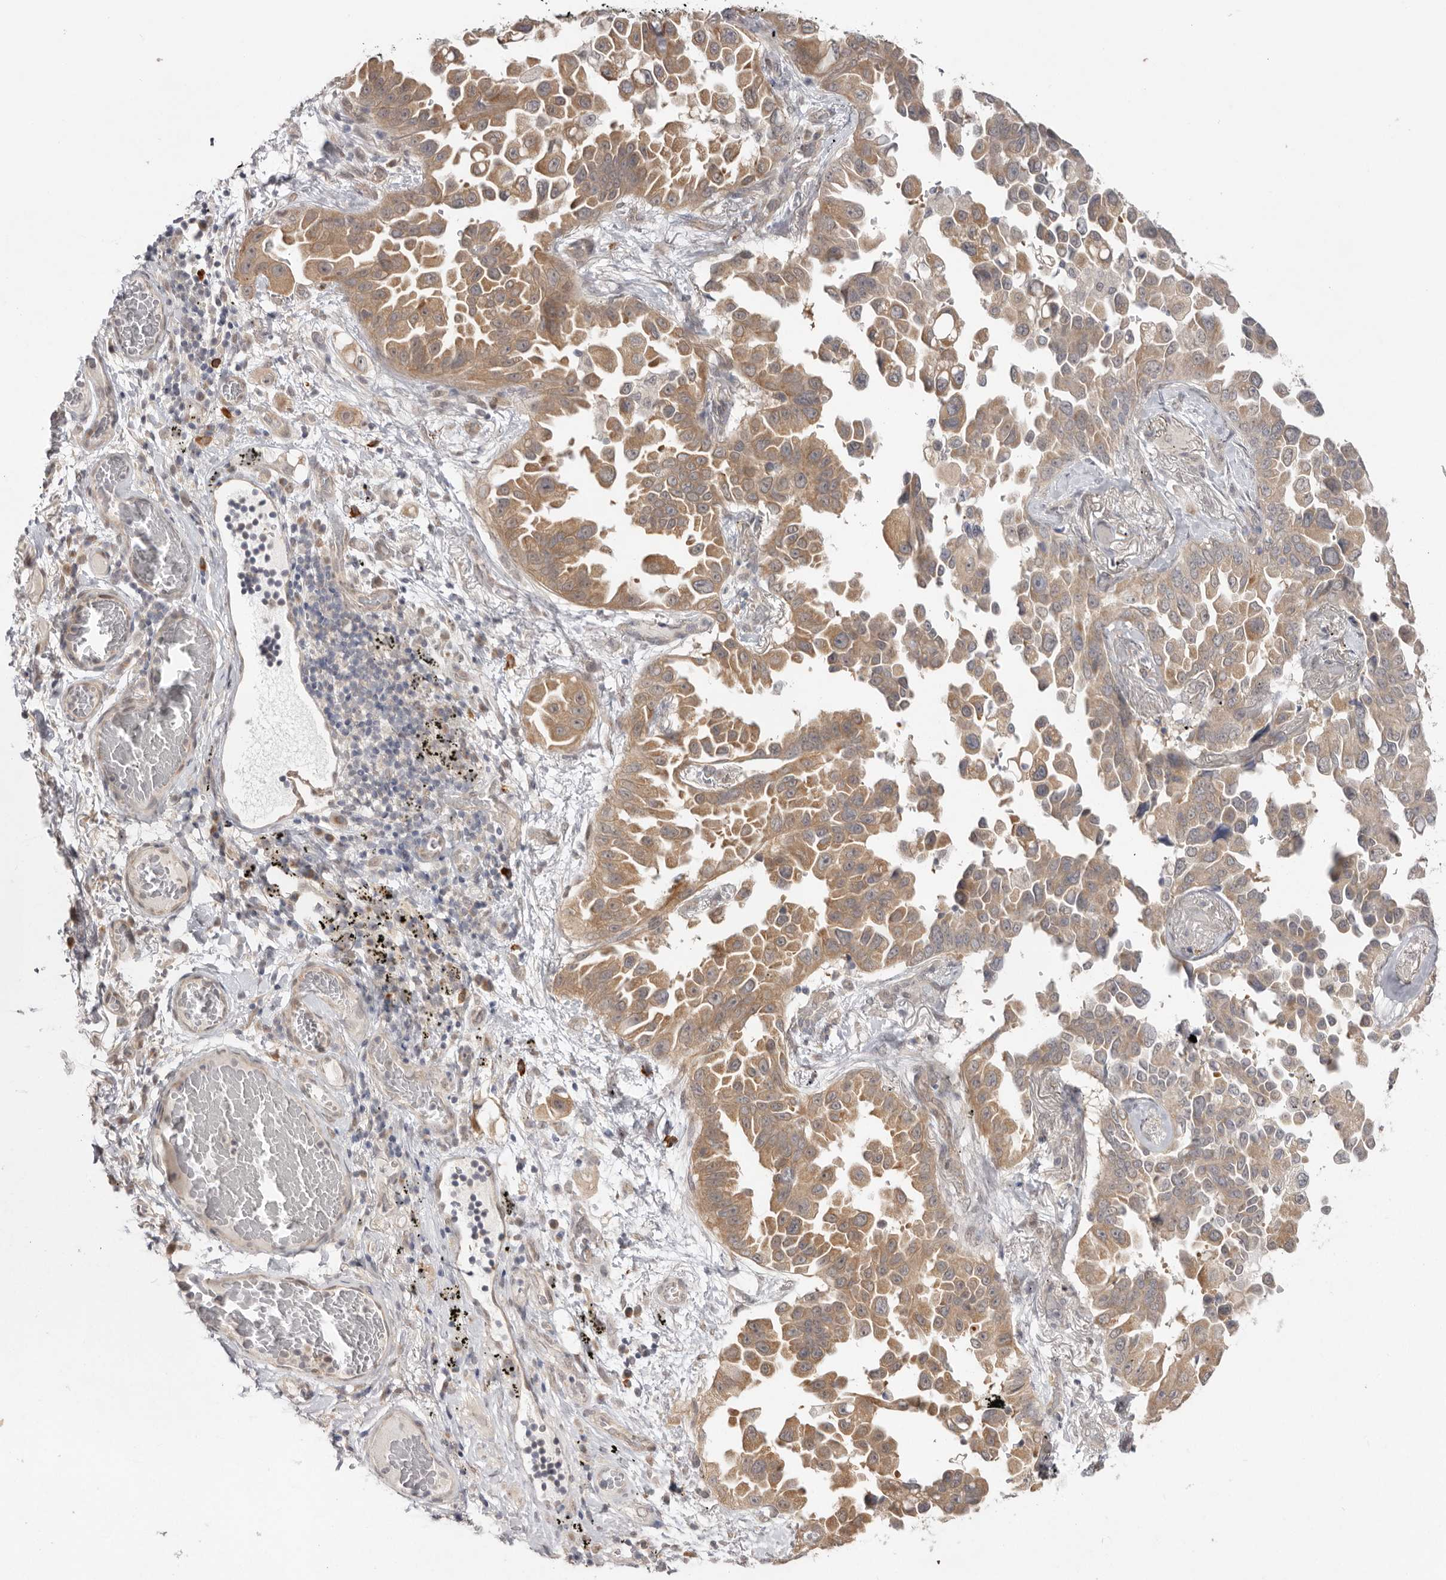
{"staining": {"intensity": "moderate", "quantity": ">75%", "location": "cytoplasmic/membranous"}, "tissue": "lung cancer", "cell_type": "Tumor cells", "image_type": "cancer", "snomed": [{"axis": "morphology", "description": "Adenocarcinoma, NOS"}, {"axis": "topography", "description": "Lung"}], "caption": "Immunohistochemical staining of adenocarcinoma (lung) exhibits medium levels of moderate cytoplasmic/membranous staining in approximately >75% of tumor cells.", "gene": "NSUN4", "patient": {"sex": "female", "age": 67}}